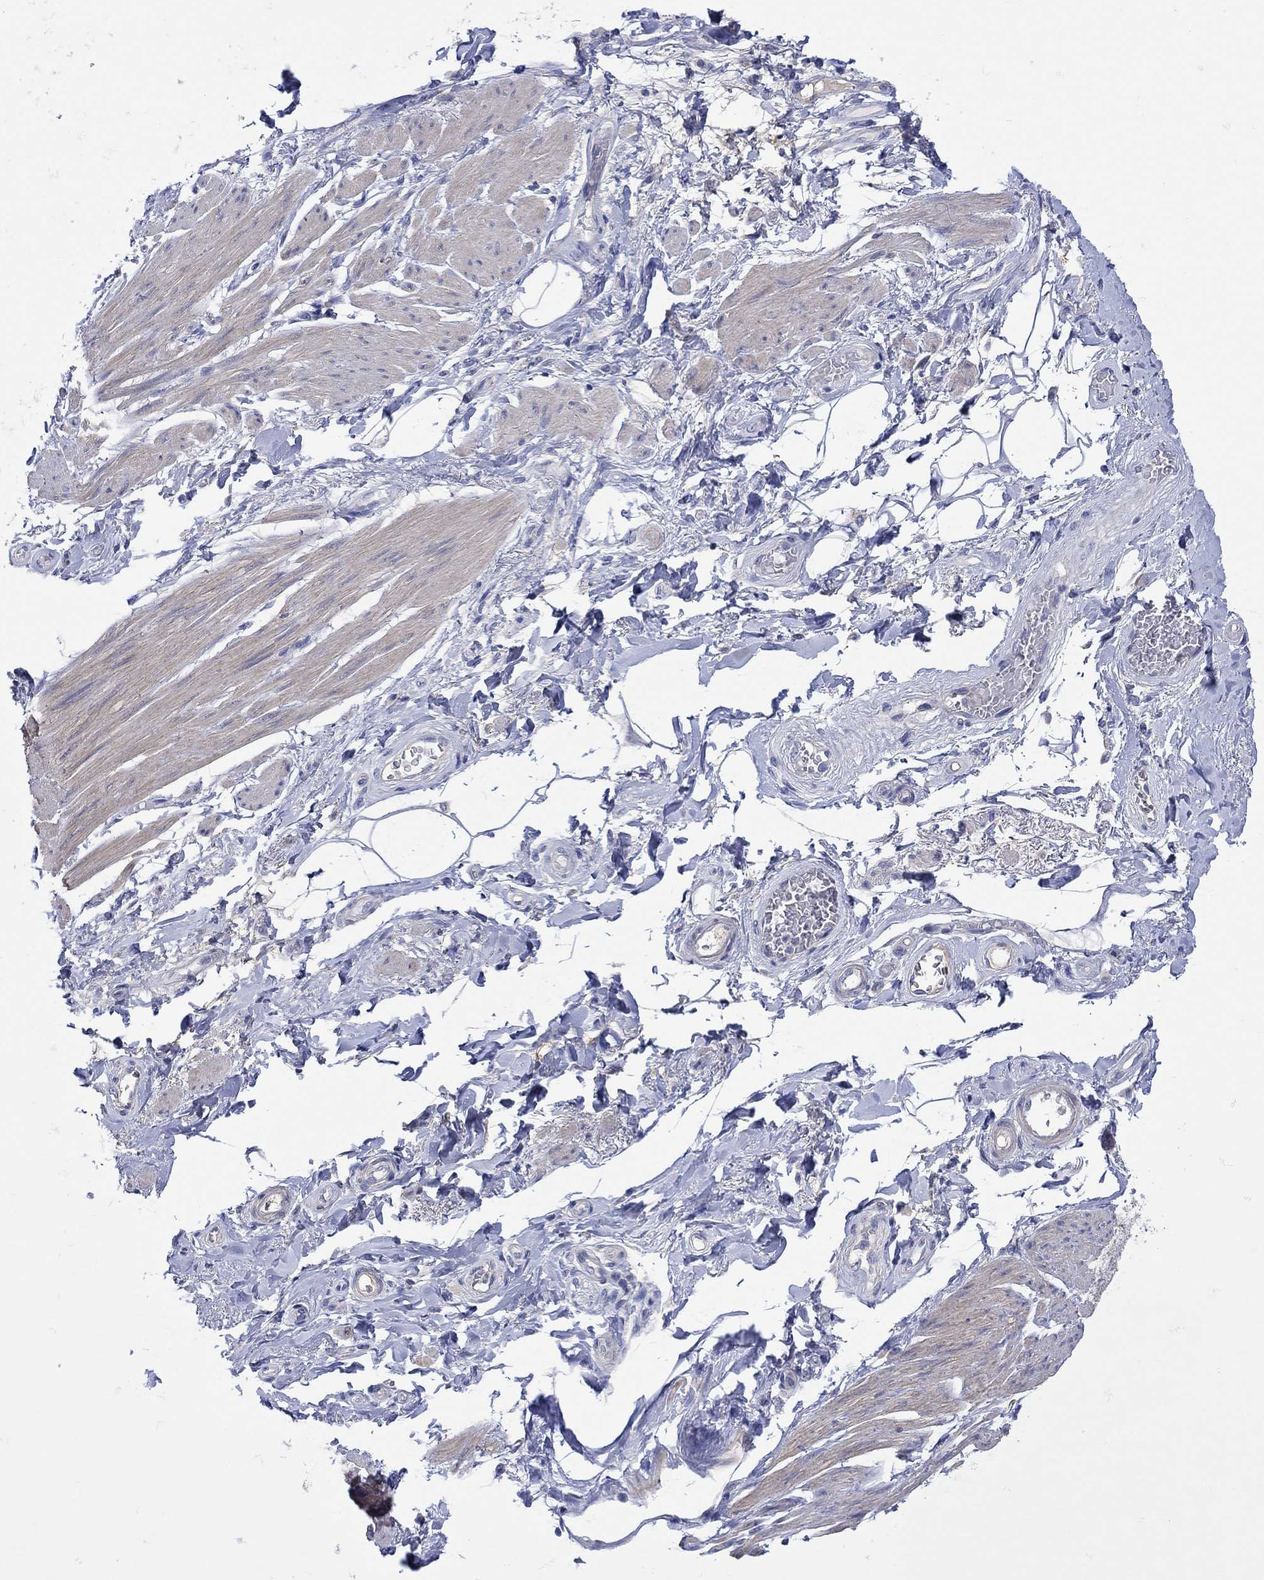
{"staining": {"intensity": "negative", "quantity": "none", "location": "none"}, "tissue": "soft tissue", "cell_type": "Fibroblasts", "image_type": "normal", "snomed": [{"axis": "morphology", "description": "Normal tissue, NOS"}, {"axis": "topography", "description": "Skeletal muscle"}, {"axis": "topography", "description": "Anal"}, {"axis": "topography", "description": "Peripheral nerve tissue"}], "caption": "Human soft tissue stained for a protein using immunohistochemistry exhibits no staining in fibroblasts.", "gene": "MSI1", "patient": {"sex": "male", "age": 53}}